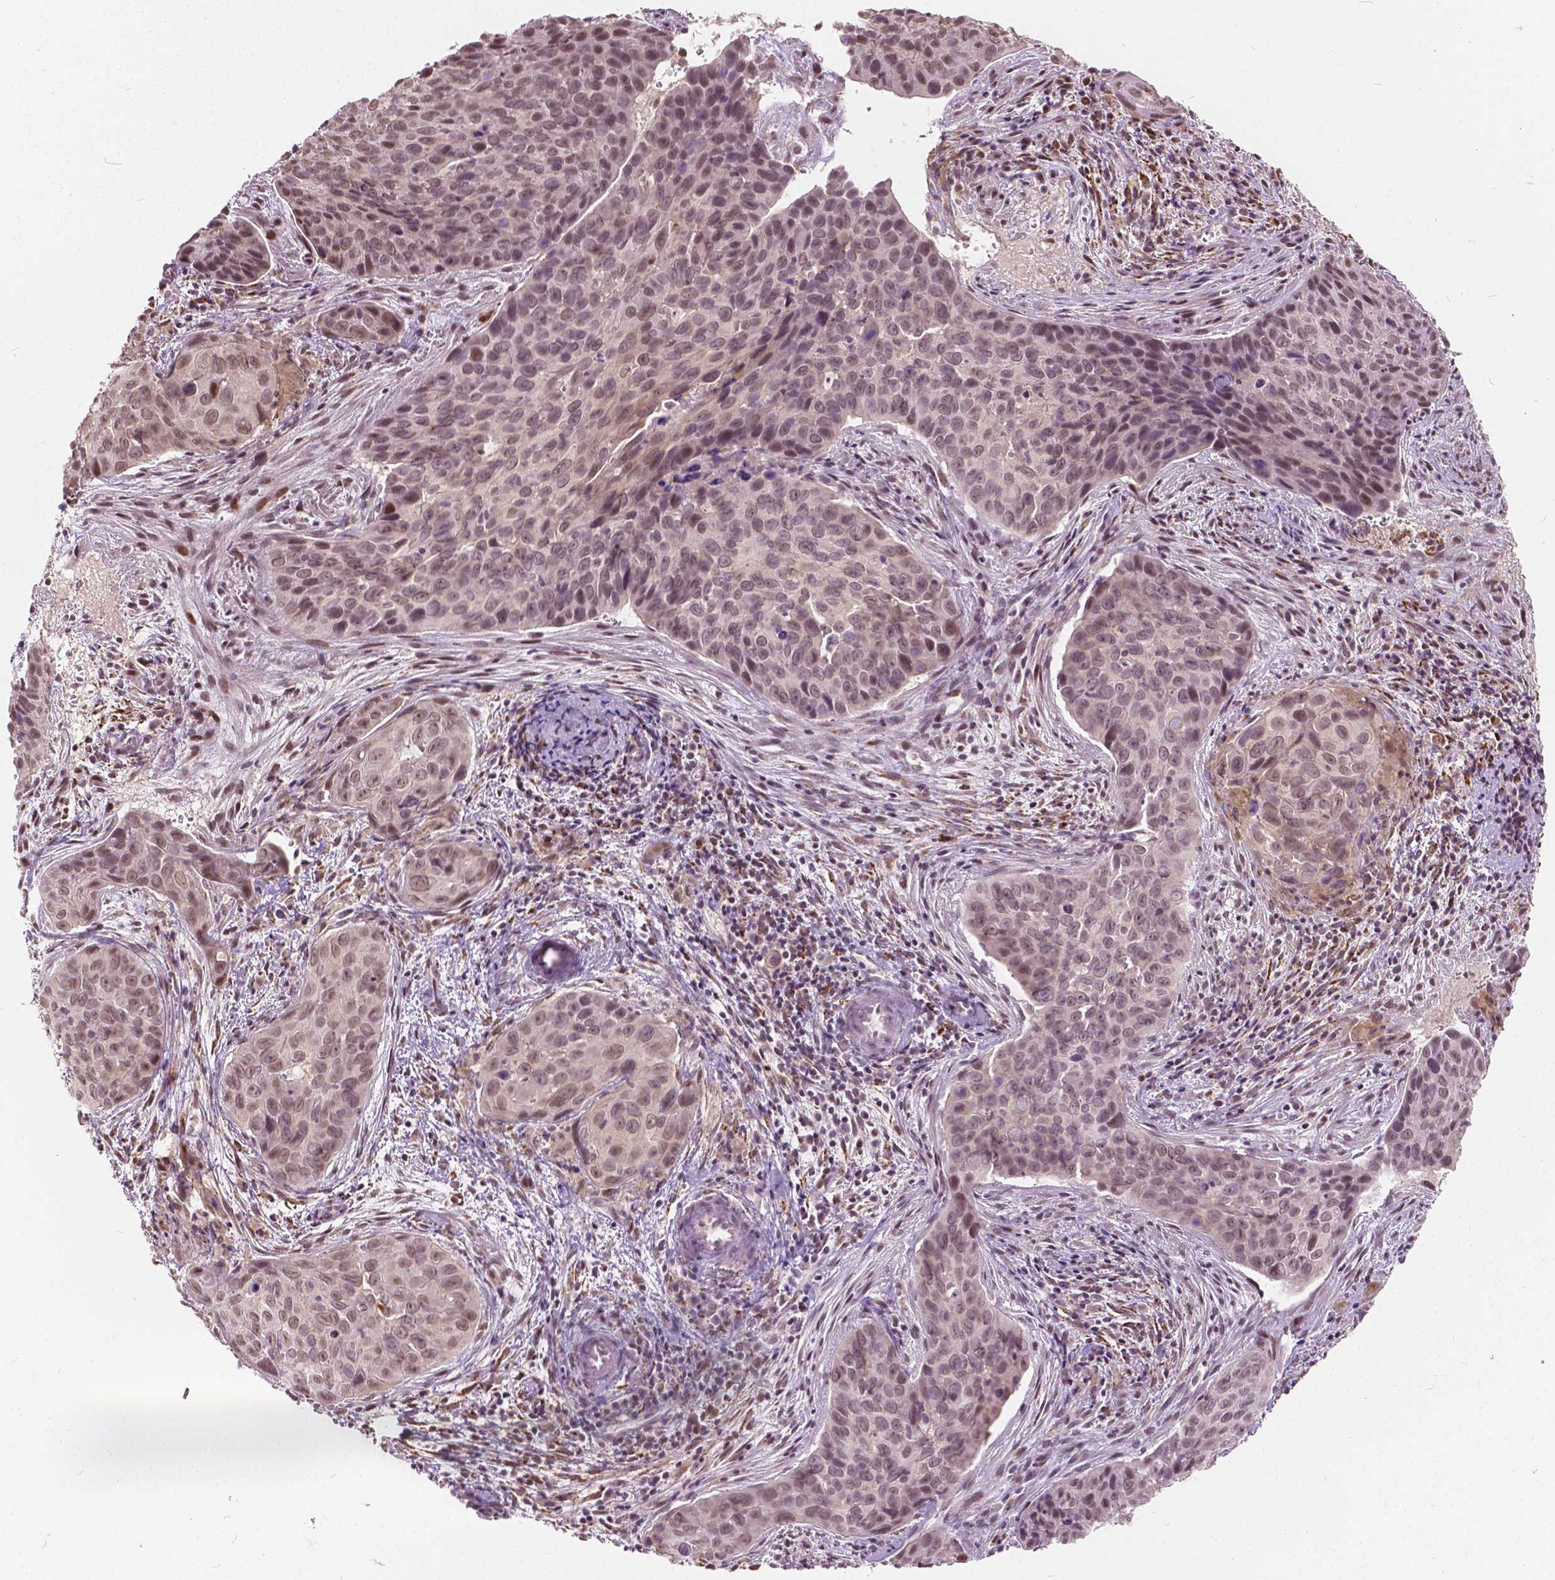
{"staining": {"intensity": "moderate", "quantity": ">75%", "location": "nuclear"}, "tissue": "cervical cancer", "cell_type": "Tumor cells", "image_type": "cancer", "snomed": [{"axis": "morphology", "description": "Squamous cell carcinoma, NOS"}, {"axis": "topography", "description": "Cervix"}], "caption": "Cervical squamous cell carcinoma was stained to show a protein in brown. There is medium levels of moderate nuclear expression in about >75% of tumor cells.", "gene": "DLX6", "patient": {"sex": "female", "age": 35}}